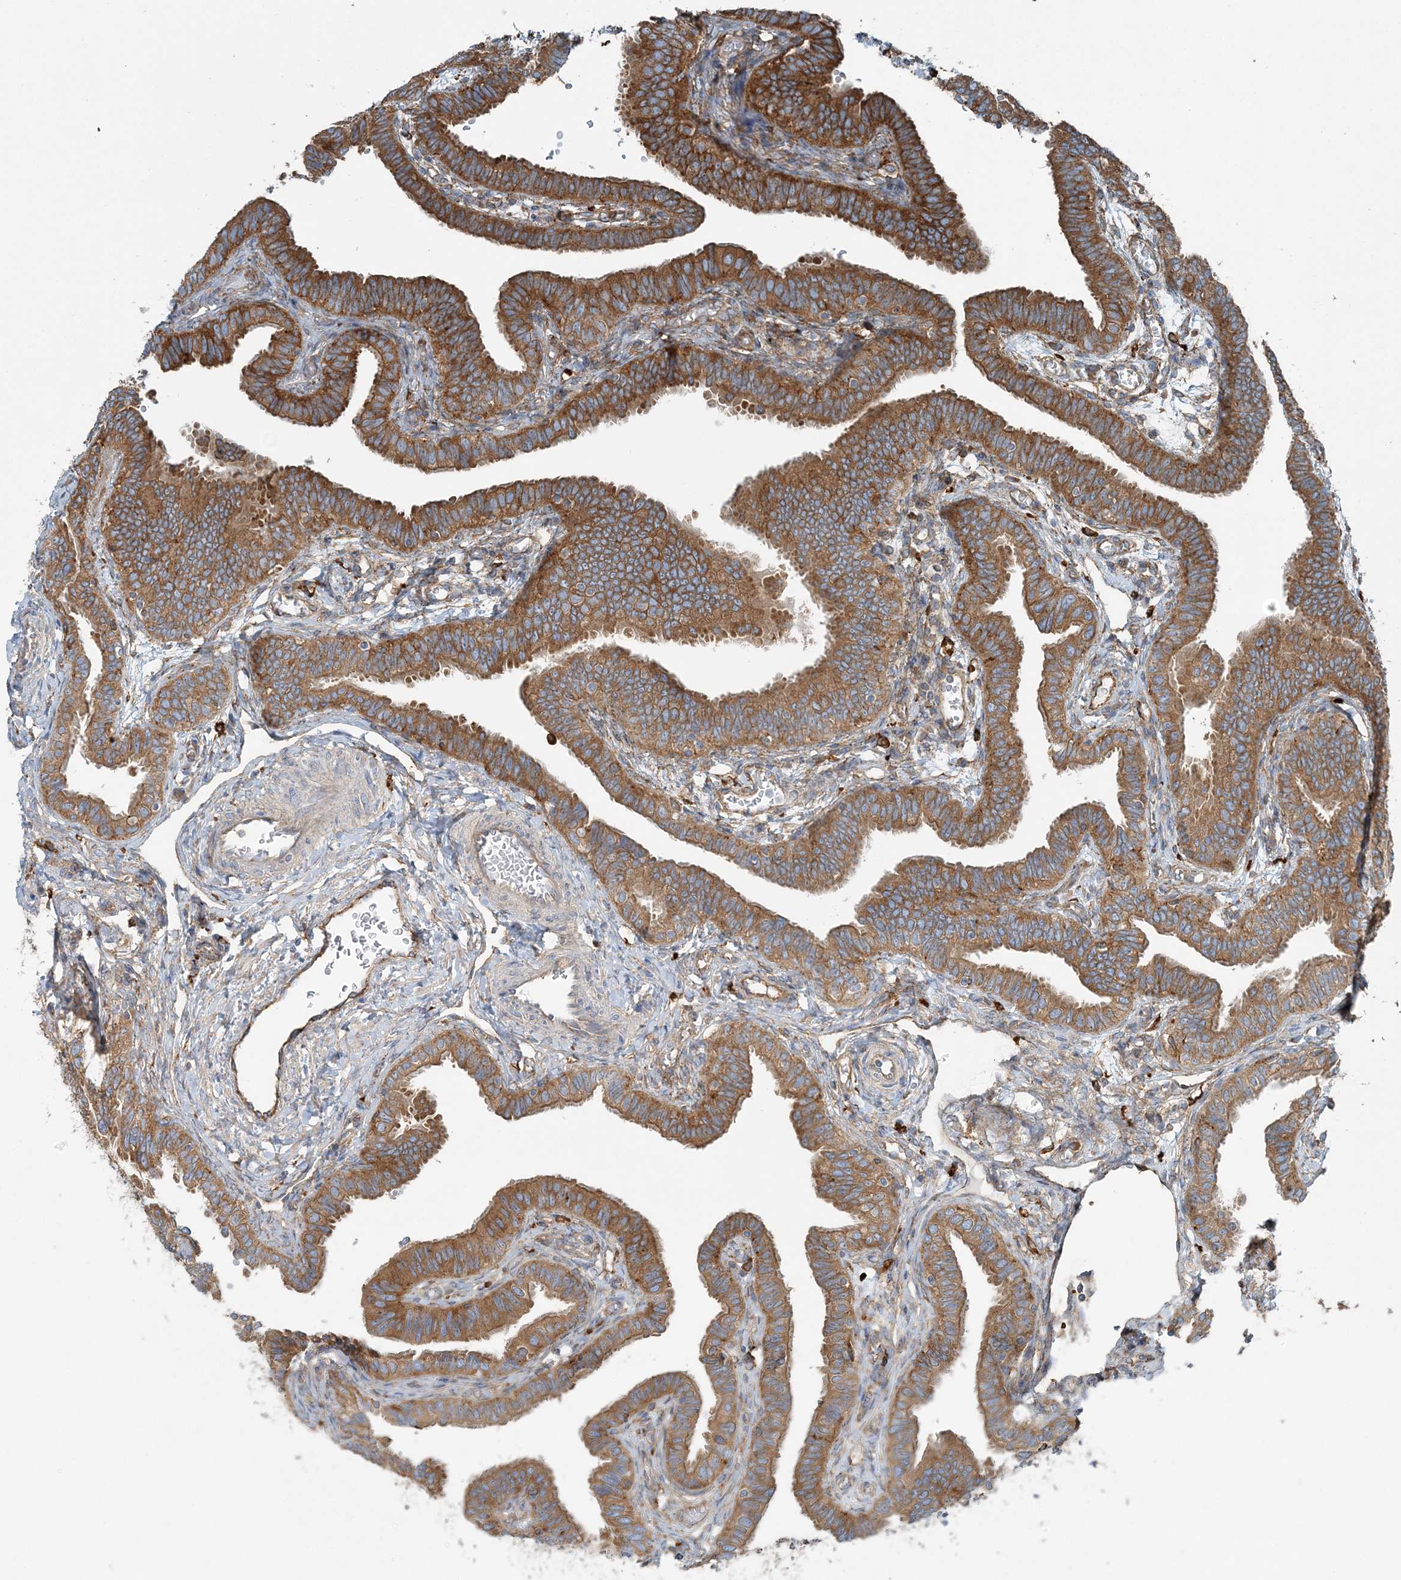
{"staining": {"intensity": "strong", "quantity": ">75%", "location": "cytoplasmic/membranous"}, "tissue": "fallopian tube", "cell_type": "Glandular cells", "image_type": "normal", "snomed": [{"axis": "morphology", "description": "Normal tissue, NOS"}, {"axis": "topography", "description": "Fallopian tube"}], "caption": "Immunohistochemical staining of unremarkable human fallopian tube exhibits >75% levels of strong cytoplasmic/membranous protein expression in approximately >75% of glandular cells.", "gene": "SNX2", "patient": {"sex": "female", "age": 39}}